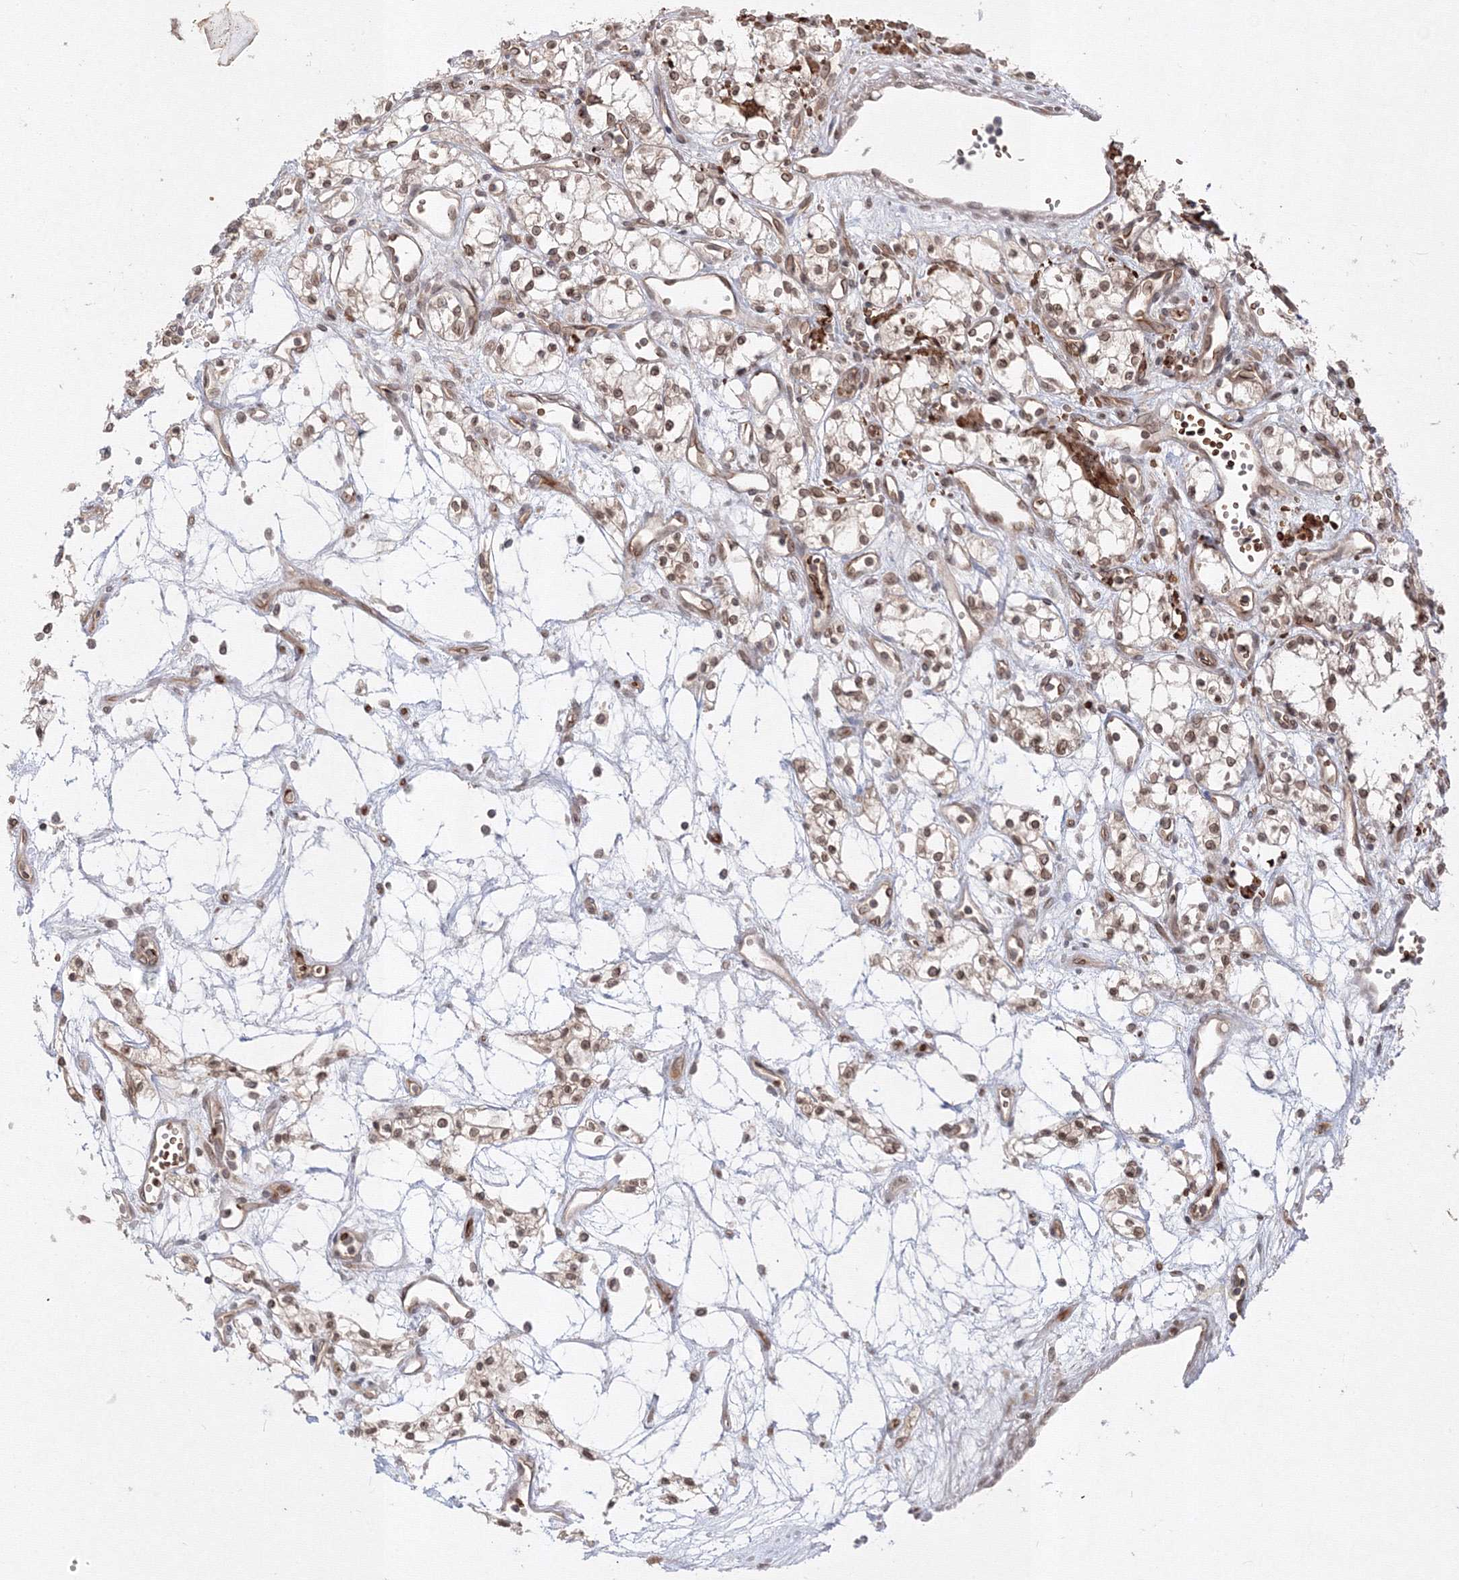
{"staining": {"intensity": "moderate", "quantity": "25%-75%", "location": "cytoplasmic/membranous,nuclear"}, "tissue": "renal cancer", "cell_type": "Tumor cells", "image_type": "cancer", "snomed": [{"axis": "morphology", "description": "Adenocarcinoma, NOS"}, {"axis": "topography", "description": "Kidney"}], "caption": "Renal adenocarcinoma was stained to show a protein in brown. There is medium levels of moderate cytoplasmic/membranous and nuclear positivity in about 25%-75% of tumor cells. Ihc stains the protein in brown and the nuclei are stained blue.", "gene": "DNAJB2", "patient": {"sex": "male", "age": 59}}